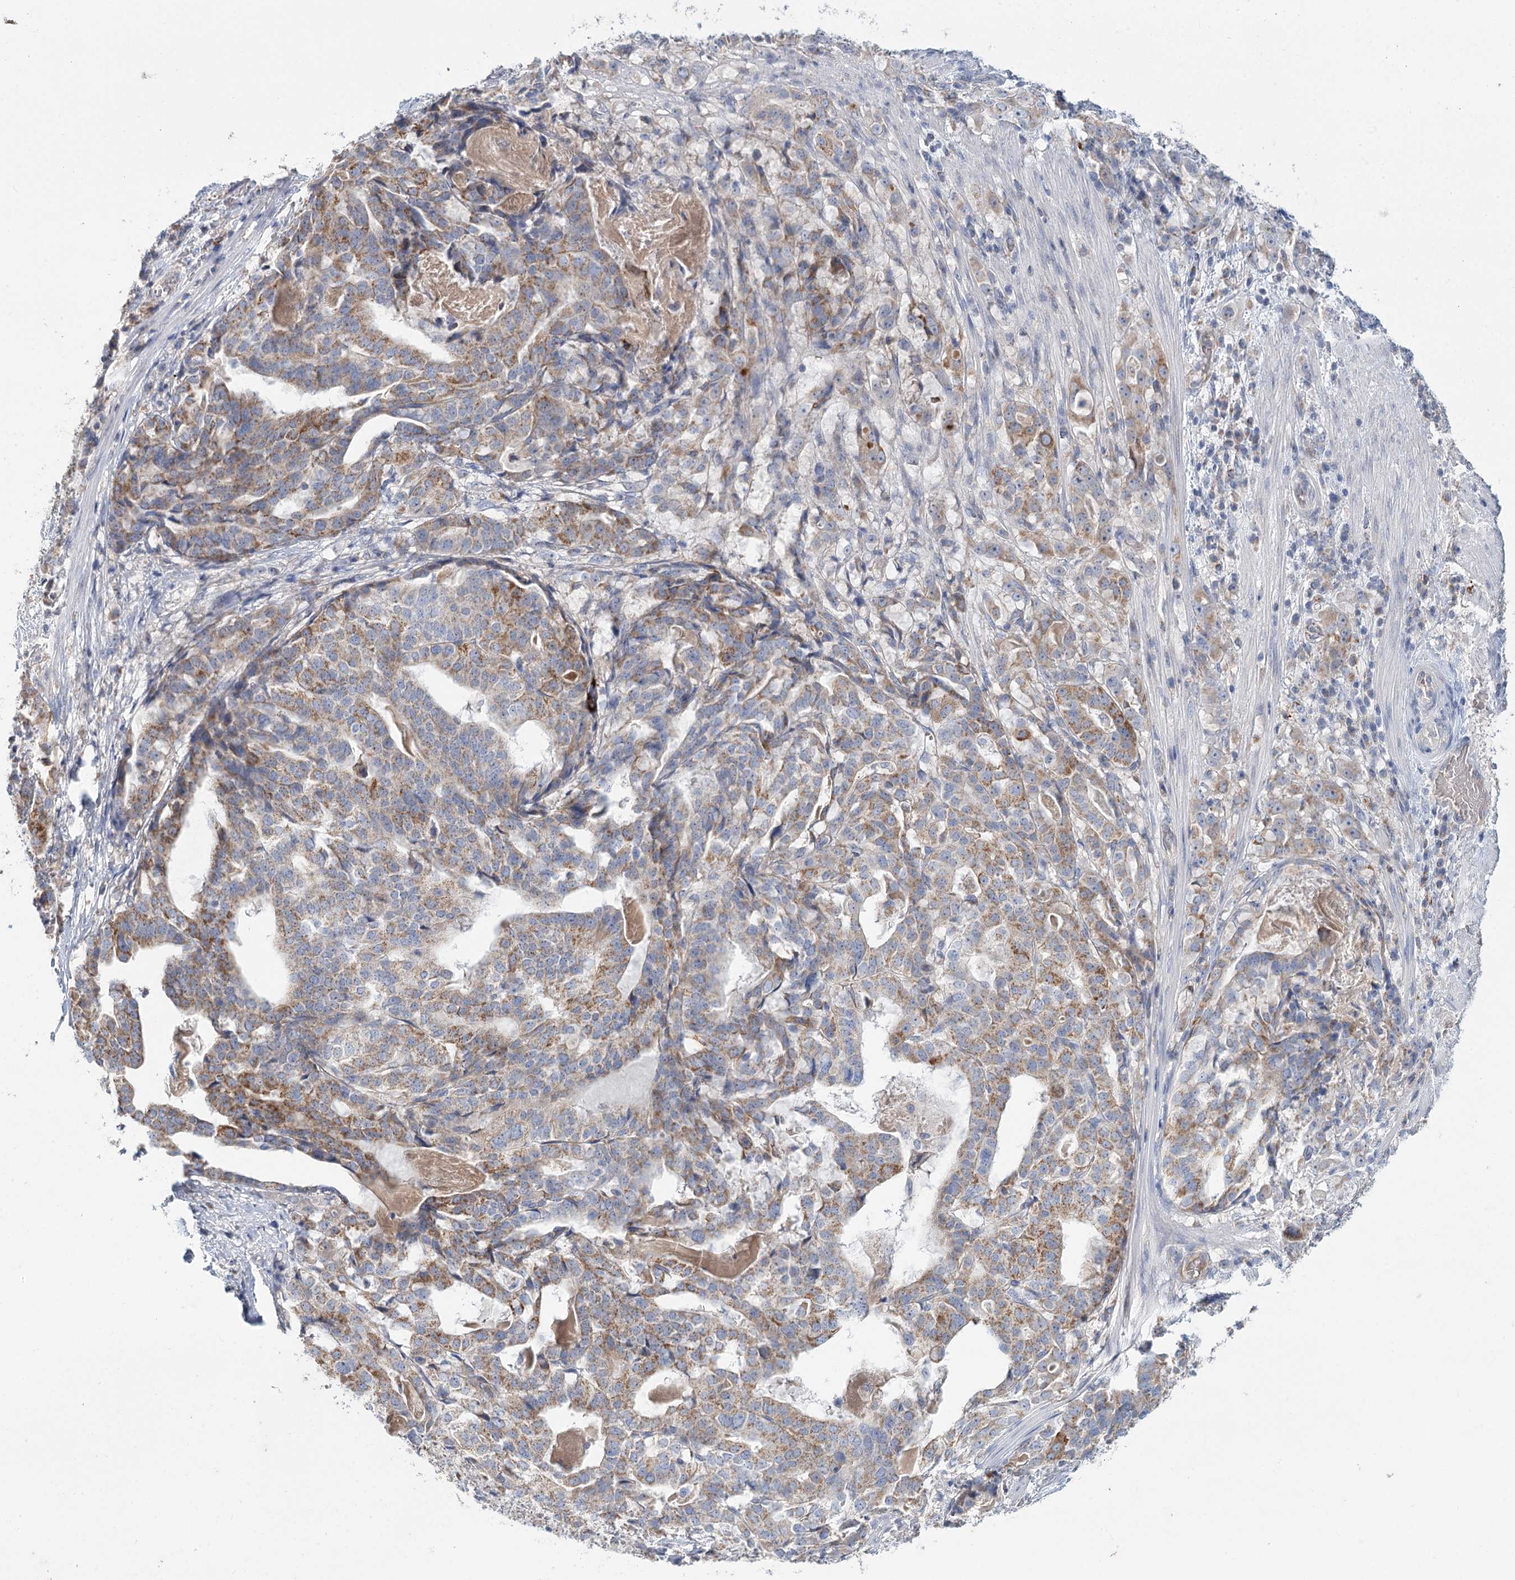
{"staining": {"intensity": "moderate", "quantity": "25%-75%", "location": "cytoplasmic/membranous"}, "tissue": "stomach cancer", "cell_type": "Tumor cells", "image_type": "cancer", "snomed": [{"axis": "morphology", "description": "Adenocarcinoma, NOS"}, {"axis": "topography", "description": "Stomach"}], "caption": "Stomach adenocarcinoma stained with IHC reveals moderate cytoplasmic/membranous expression in approximately 25%-75% of tumor cells.", "gene": "ARHGAP44", "patient": {"sex": "male", "age": 48}}